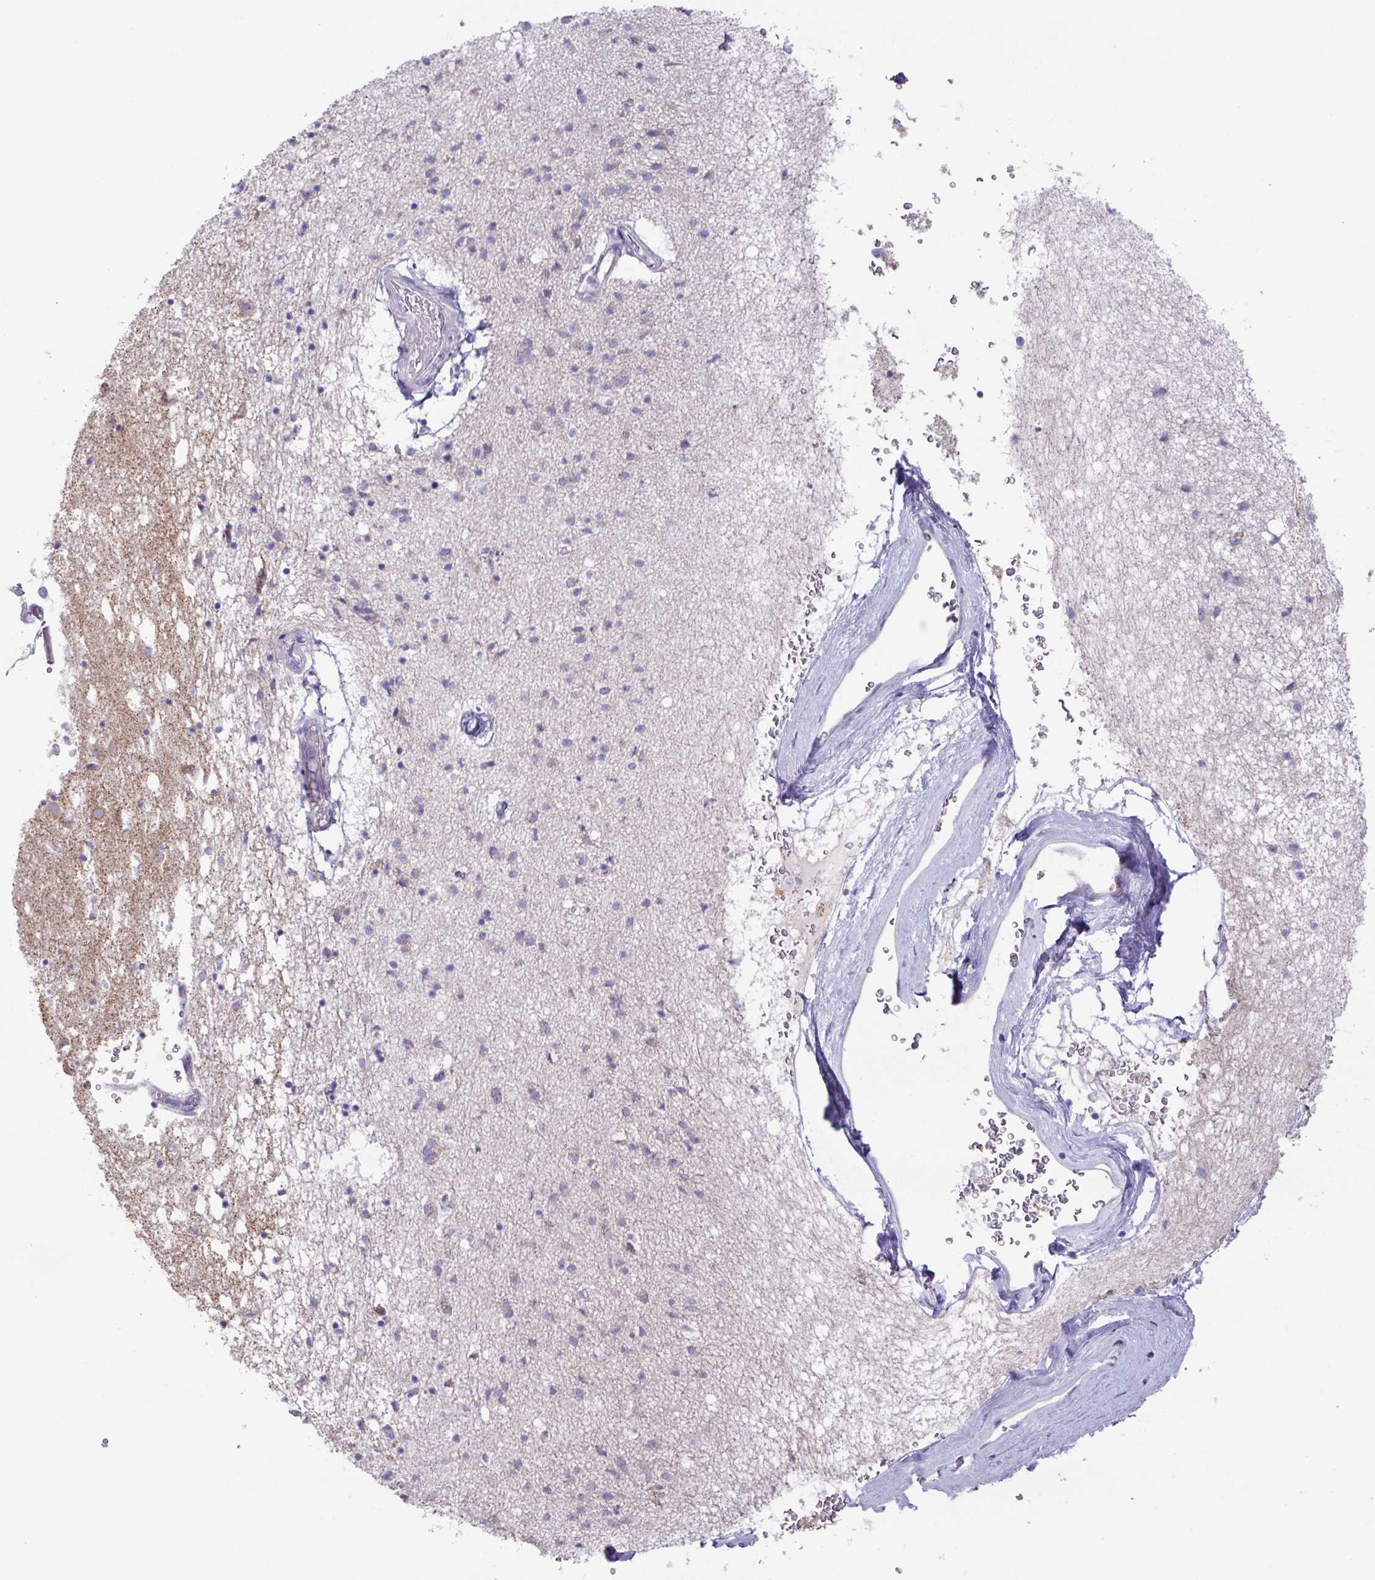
{"staining": {"intensity": "weak", "quantity": "25%-75%", "location": "cytoplasmic/membranous"}, "tissue": "caudate", "cell_type": "Glial cells", "image_type": "normal", "snomed": [{"axis": "morphology", "description": "Normal tissue, NOS"}, {"axis": "topography", "description": "Lateral ventricle wall"}], "caption": "Immunohistochemical staining of unremarkable caudate shows weak cytoplasmic/membranous protein expression in about 25%-75% of glial cells.", "gene": "MT", "patient": {"sex": "male", "age": 58}}